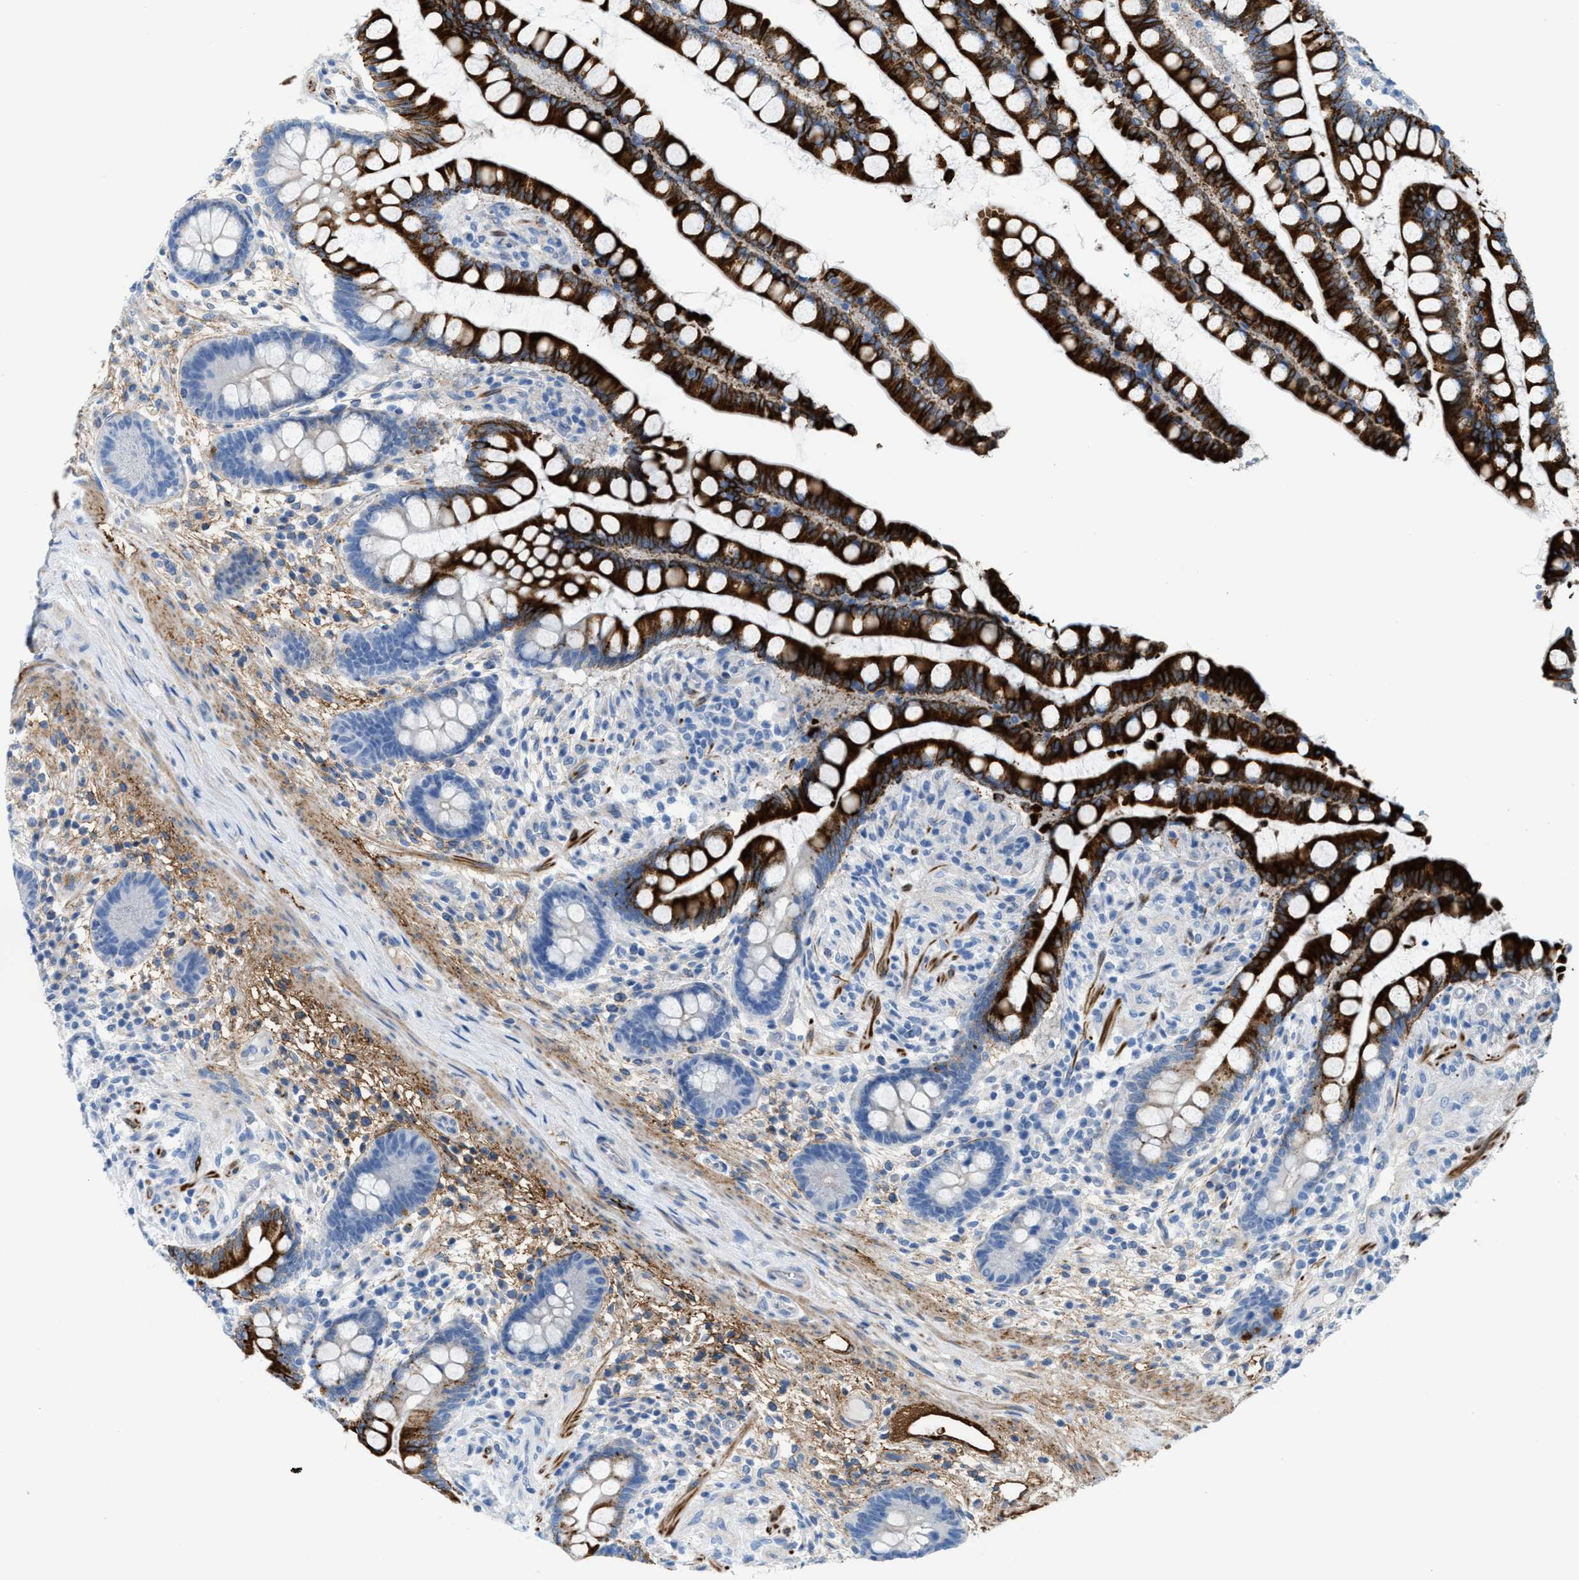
{"staining": {"intensity": "strong", "quantity": ">75%", "location": "cytoplasmic/membranous"}, "tissue": "colon", "cell_type": "Endothelial cells", "image_type": "normal", "snomed": [{"axis": "morphology", "description": "Normal tissue, NOS"}, {"axis": "topography", "description": "Colon"}], "caption": "Immunohistochemistry histopathology image of normal colon: human colon stained using immunohistochemistry shows high levels of strong protein expression localized specifically in the cytoplasmic/membranous of endothelial cells, appearing as a cytoplasmic/membranous brown color.", "gene": "MPP3", "patient": {"sex": "male", "age": 73}}